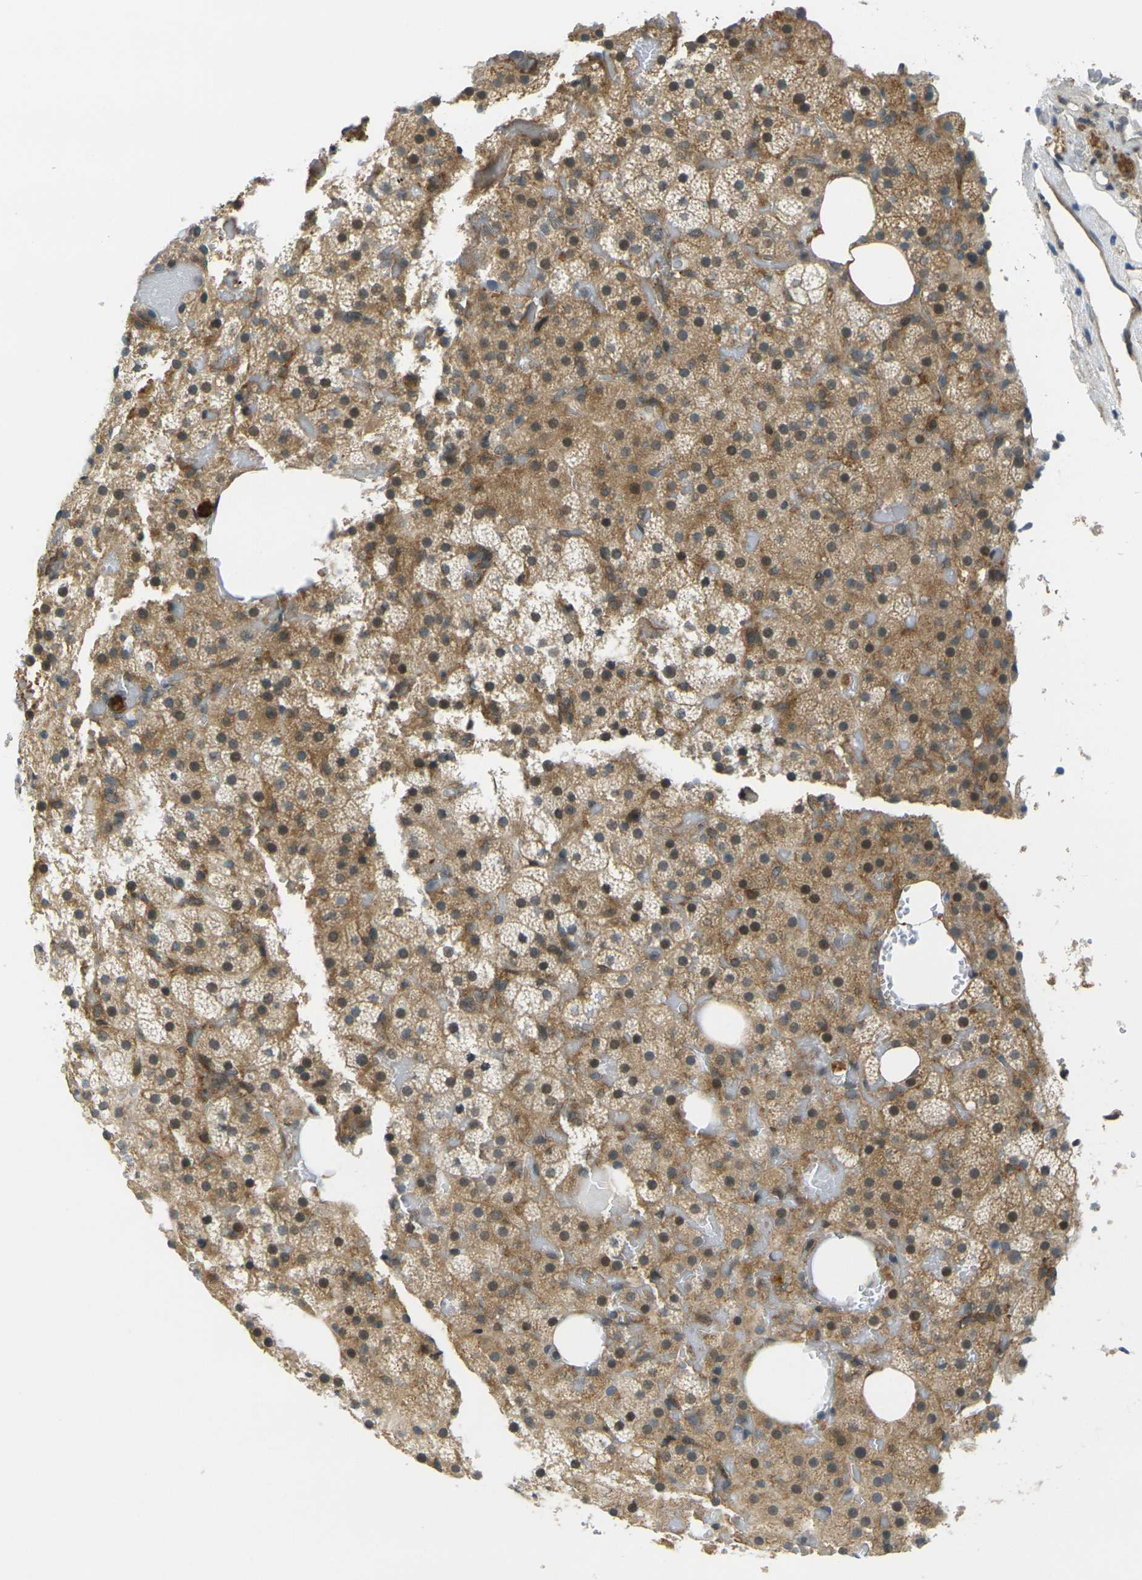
{"staining": {"intensity": "moderate", "quantity": ">75%", "location": "cytoplasmic/membranous,nuclear"}, "tissue": "adrenal gland", "cell_type": "Glandular cells", "image_type": "normal", "snomed": [{"axis": "morphology", "description": "Normal tissue, NOS"}, {"axis": "topography", "description": "Adrenal gland"}], "caption": "Immunohistochemistry (IHC) staining of benign adrenal gland, which exhibits medium levels of moderate cytoplasmic/membranous,nuclear positivity in about >75% of glandular cells indicating moderate cytoplasmic/membranous,nuclear protein positivity. The staining was performed using DAB (3,3'-diaminobenzidine) (brown) for protein detection and nuclei were counterstained in hematoxylin (blue).", "gene": "KCTD10", "patient": {"sex": "female", "age": 59}}